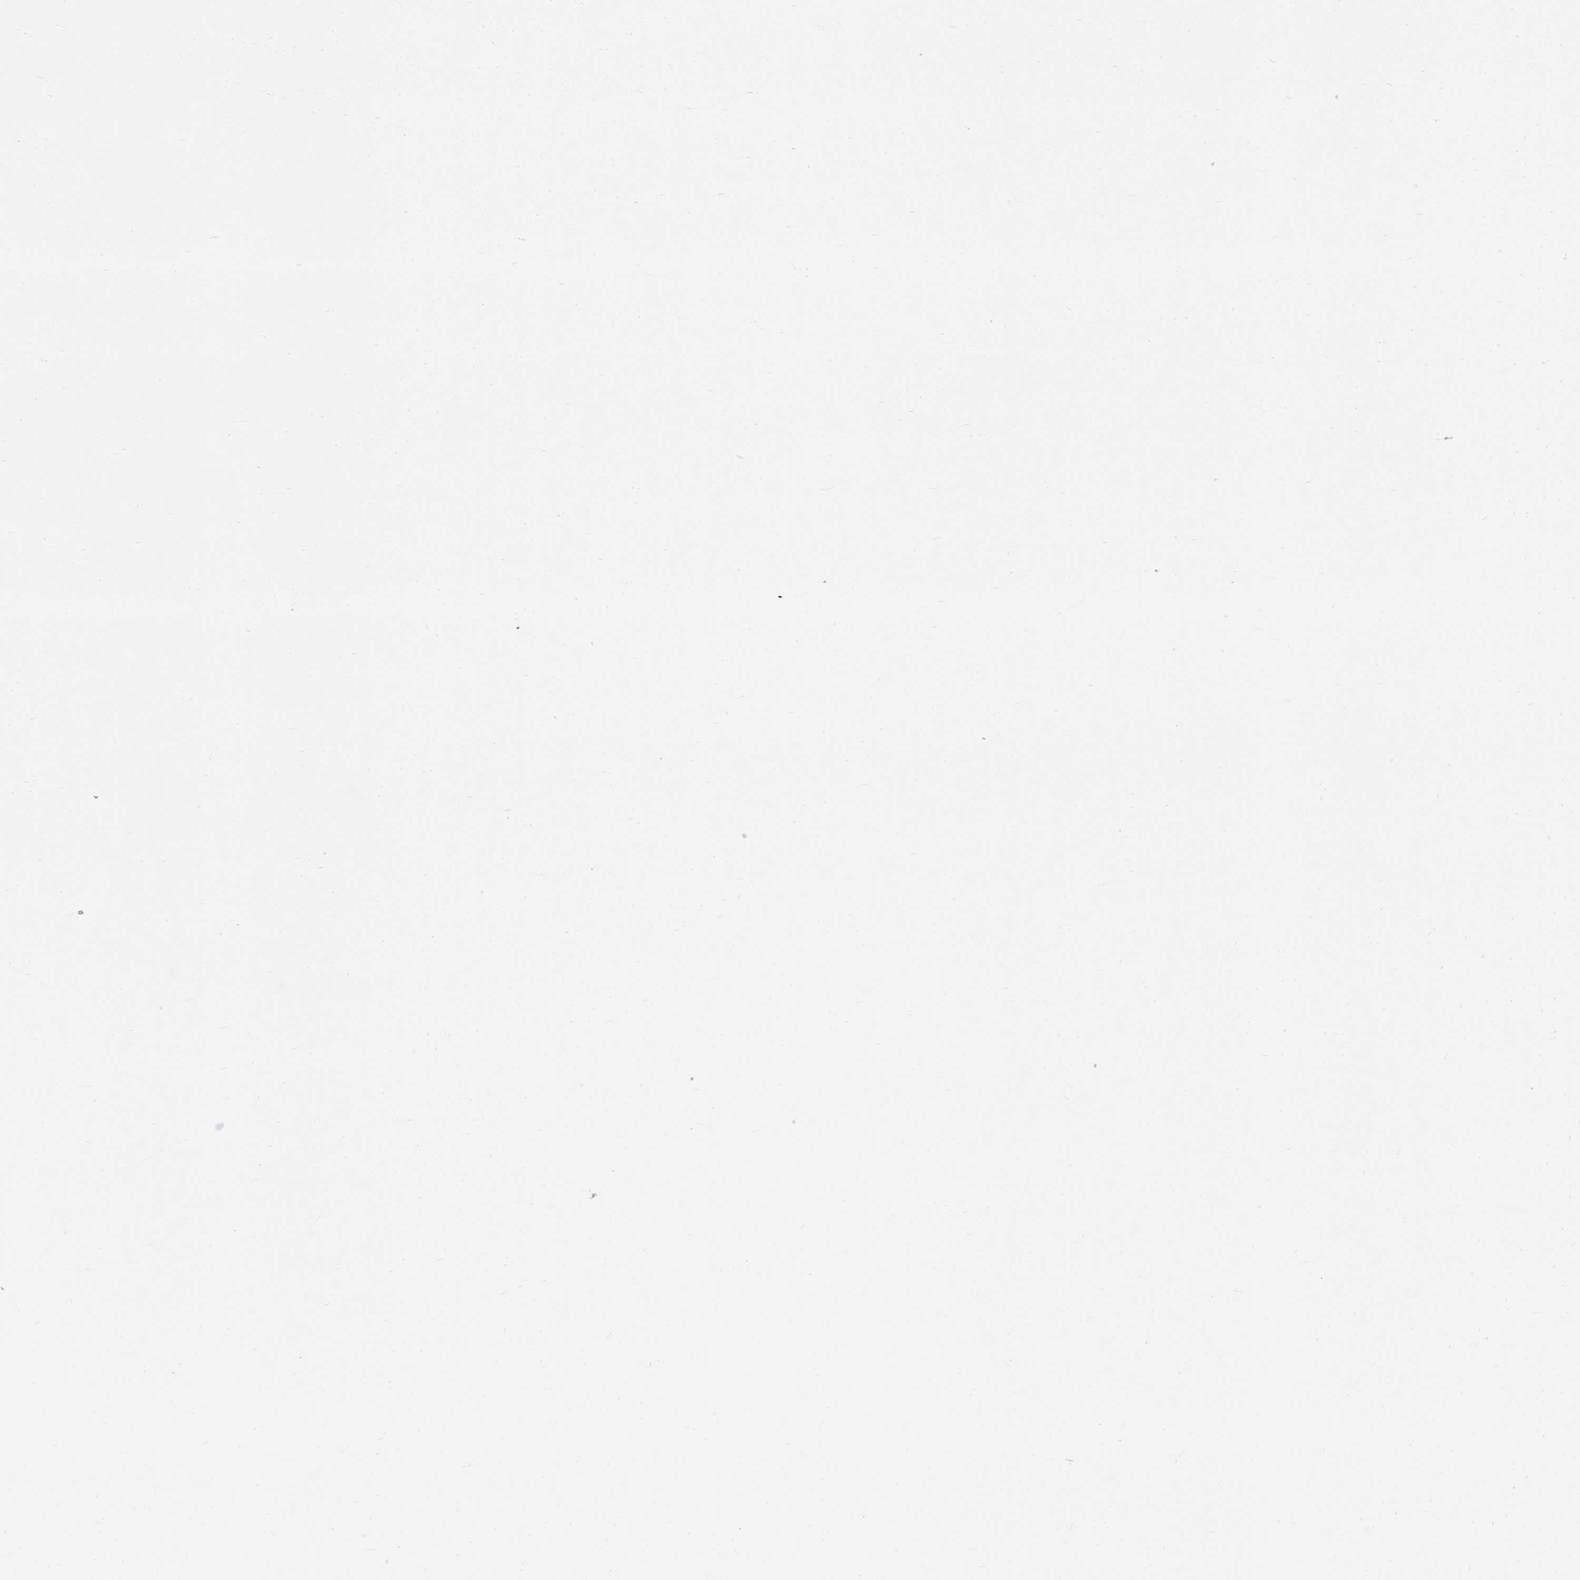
{"staining": {"intensity": "negative", "quantity": "none", "location": "none"}, "tissue": "parathyroid gland", "cell_type": "Glandular cells", "image_type": "normal", "snomed": [{"axis": "morphology", "description": "Normal tissue, NOS"}, {"axis": "topography", "description": "Parathyroid gland"}], "caption": "A high-resolution image shows immunohistochemistry (IHC) staining of benign parathyroid gland, which displays no significant staining in glandular cells.", "gene": "SPTBN5", "patient": {"sex": "female", "age": 71}}